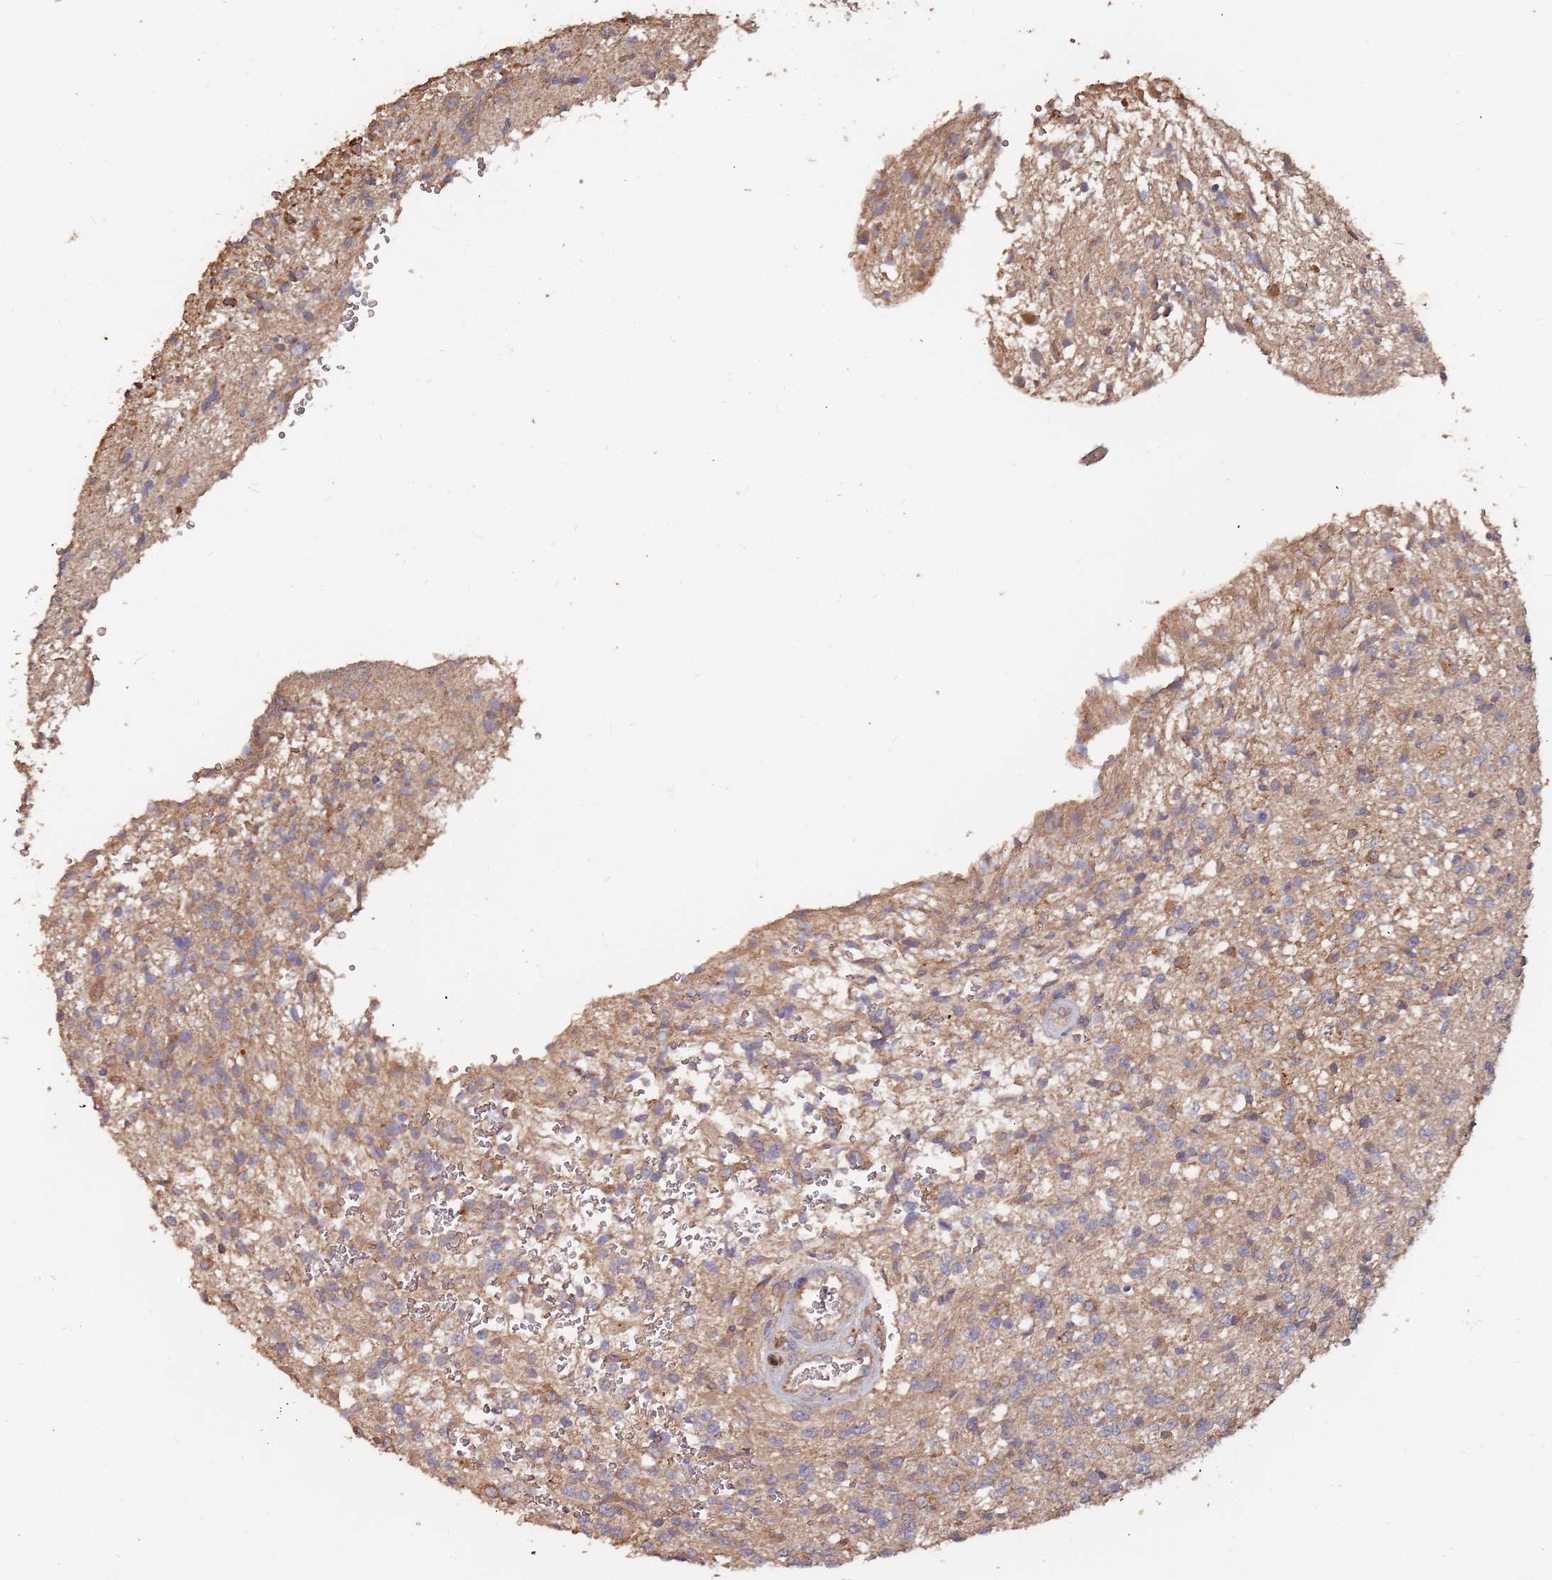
{"staining": {"intensity": "weak", "quantity": ">75%", "location": "cytoplasmic/membranous"}, "tissue": "glioma", "cell_type": "Tumor cells", "image_type": "cancer", "snomed": [{"axis": "morphology", "description": "Glioma, malignant, High grade"}, {"axis": "topography", "description": "Brain"}], "caption": "Immunohistochemical staining of high-grade glioma (malignant) exhibits weak cytoplasmic/membranous protein positivity in approximately >75% of tumor cells. (DAB IHC, brown staining for protein, blue staining for nuclei).", "gene": "ATG5", "patient": {"sex": "male", "age": 56}}